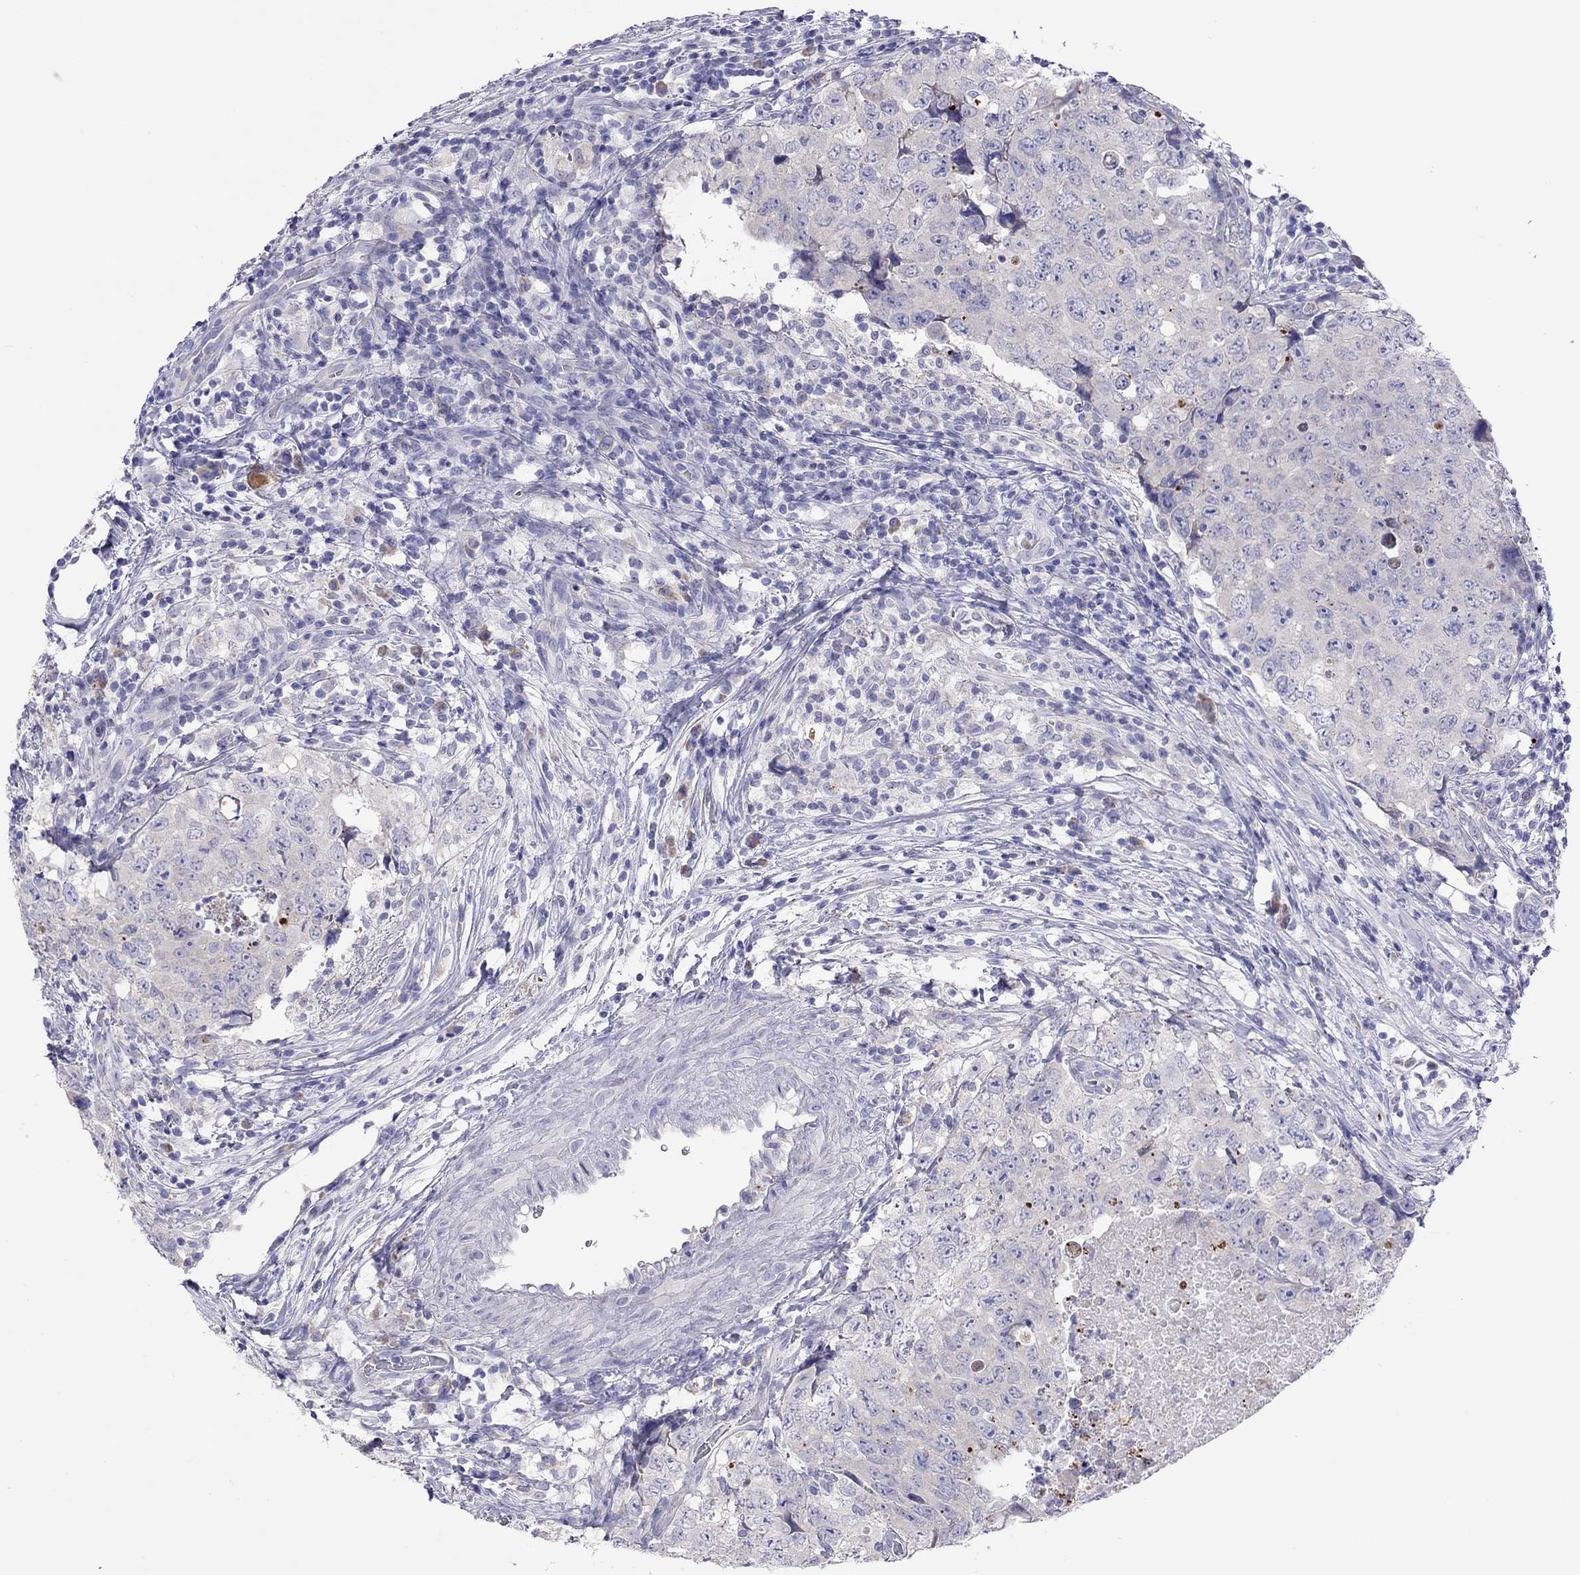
{"staining": {"intensity": "negative", "quantity": "none", "location": "none"}, "tissue": "testis cancer", "cell_type": "Tumor cells", "image_type": "cancer", "snomed": [{"axis": "morphology", "description": "Seminoma, NOS"}, {"axis": "topography", "description": "Testis"}], "caption": "Tumor cells are negative for protein expression in human testis cancer.", "gene": "COL9A1", "patient": {"sex": "male", "age": 34}}